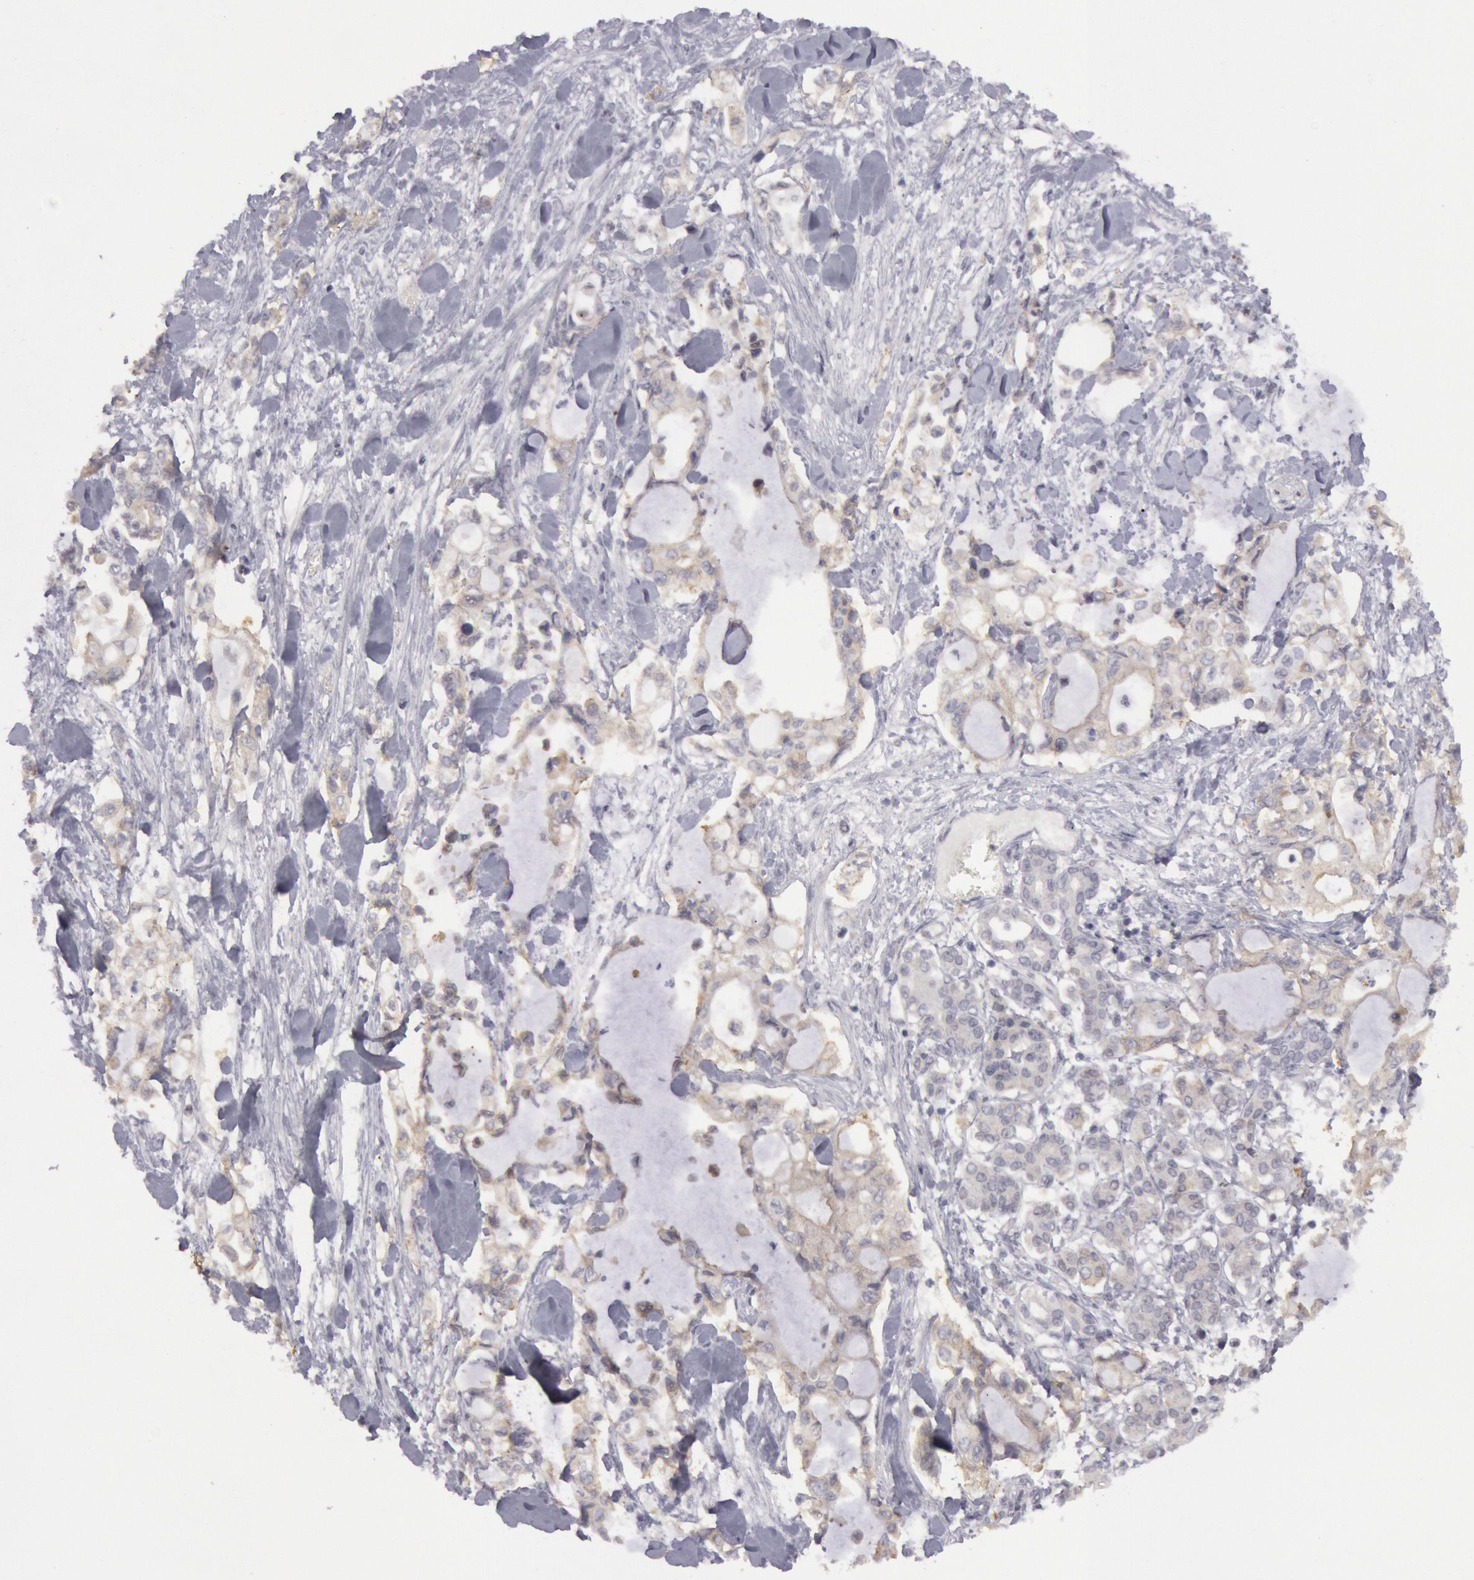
{"staining": {"intensity": "negative", "quantity": "none", "location": "none"}, "tissue": "pancreatic cancer", "cell_type": "Tumor cells", "image_type": "cancer", "snomed": [{"axis": "morphology", "description": "Adenocarcinoma, NOS"}, {"axis": "topography", "description": "Pancreas"}], "caption": "This is a photomicrograph of immunohistochemistry (IHC) staining of pancreatic cancer, which shows no expression in tumor cells.", "gene": "JOSD1", "patient": {"sex": "female", "age": 70}}